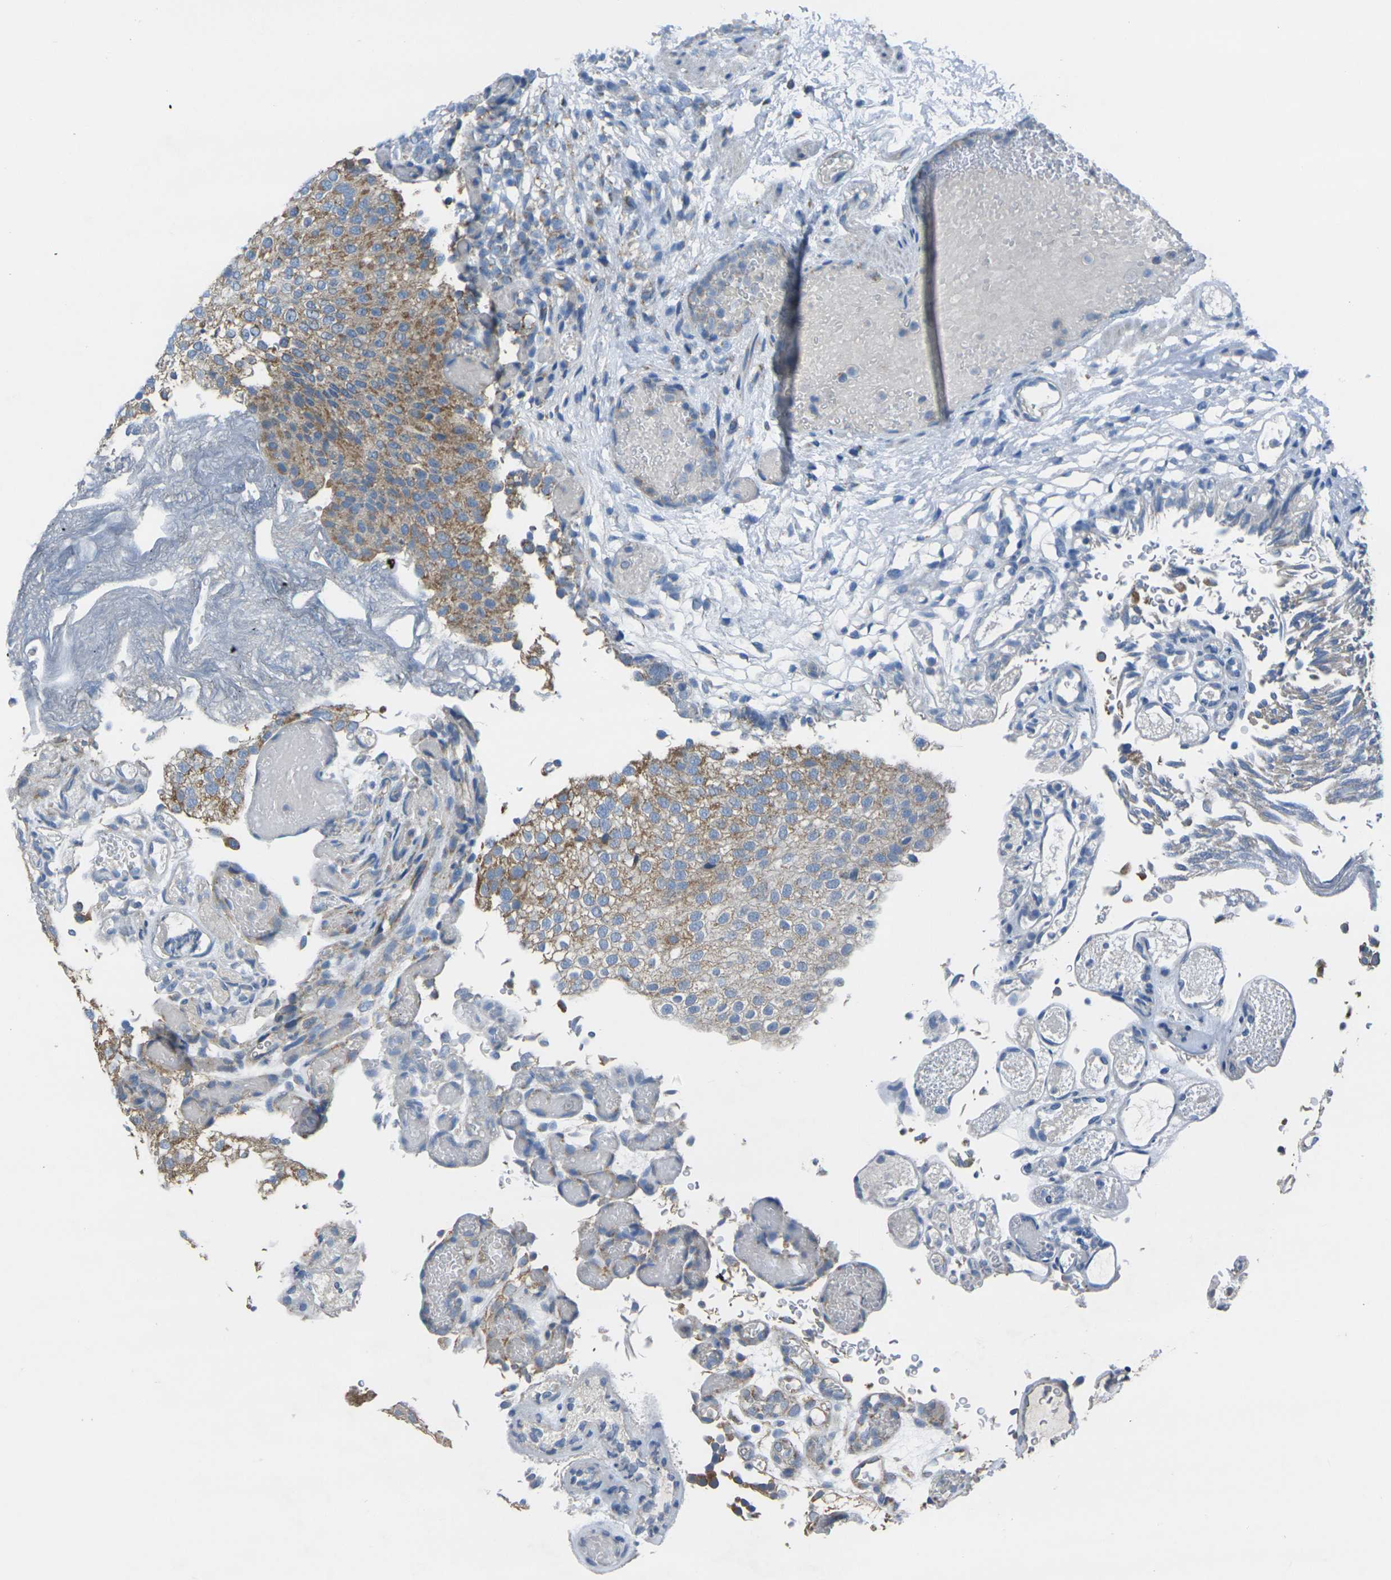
{"staining": {"intensity": "moderate", "quantity": ">75%", "location": "cytoplasmic/membranous"}, "tissue": "urothelial cancer", "cell_type": "Tumor cells", "image_type": "cancer", "snomed": [{"axis": "morphology", "description": "Urothelial carcinoma, Low grade"}, {"axis": "topography", "description": "Urinary bladder"}], "caption": "Brown immunohistochemical staining in urothelial cancer reveals moderate cytoplasmic/membranous expression in approximately >75% of tumor cells. The protein of interest is stained brown, and the nuclei are stained in blue (DAB (3,3'-diaminobenzidine) IHC with brightfield microscopy, high magnification).", "gene": "TMEM120B", "patient": {"sex": "male", "age": 78}}